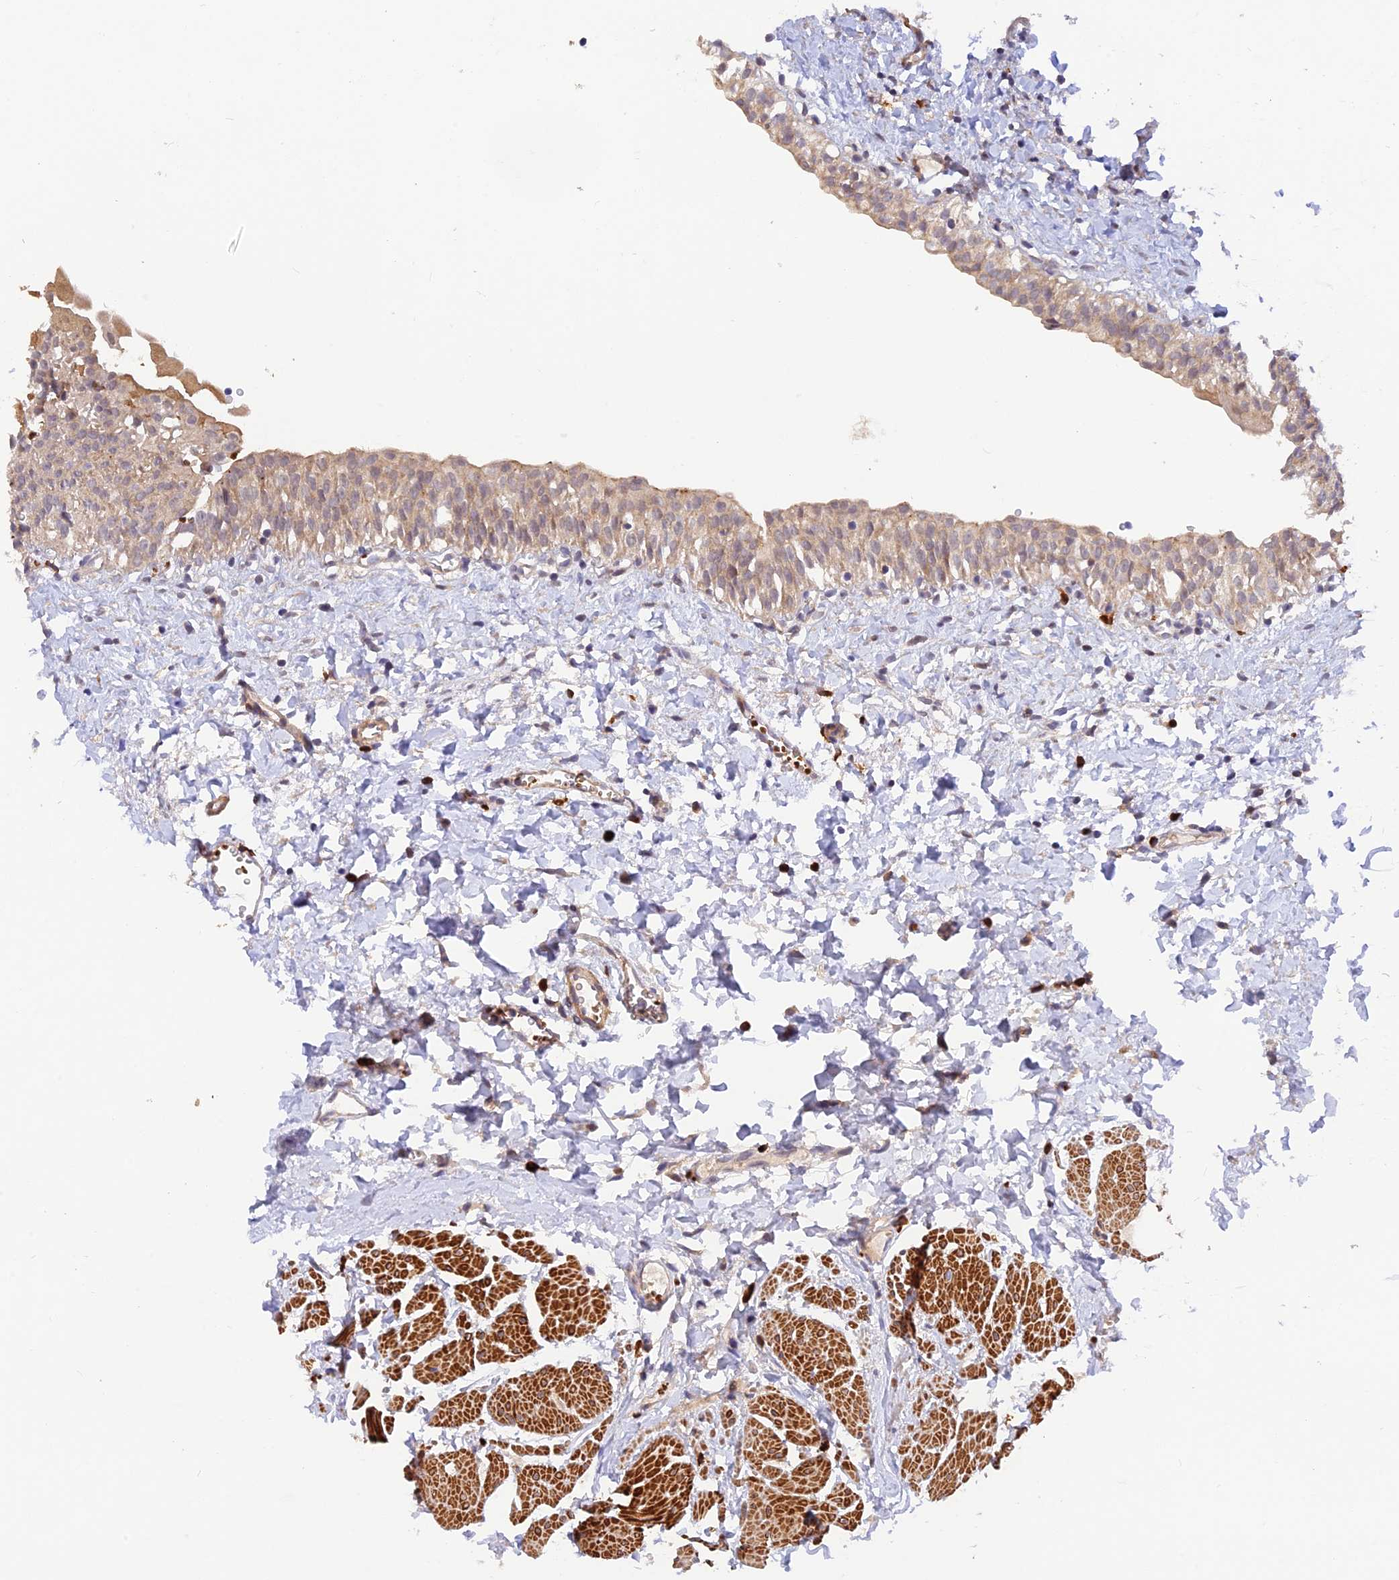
{"staining": {"intensity": "weak", "quantity": ">75%", "location": "cytoplasmic/membranous"}, "tissue": "urinary bladder", "cell_type": "Urothelial cells", "image_type": "normal", "snomed": [{"axis": "morphology", "description": "Normal tissue, NOS"}, {"axis": "topography", "description": "Urinary bladder"}], "caption": "Protein expression analysis of unremarkable urinary bladder exhibits weak cytoplasmic/membranous expression in approximately >75% of urothelial cells. The staining was performed using DAB (3,3'-diaminobenzidine) to visualize the protein expression in brown, while the nuclei were stained in blue with hematoxylin (Magnification: 20x).", "gene": "WDFY4", "patient": {"sex": "male", "age": 51}}